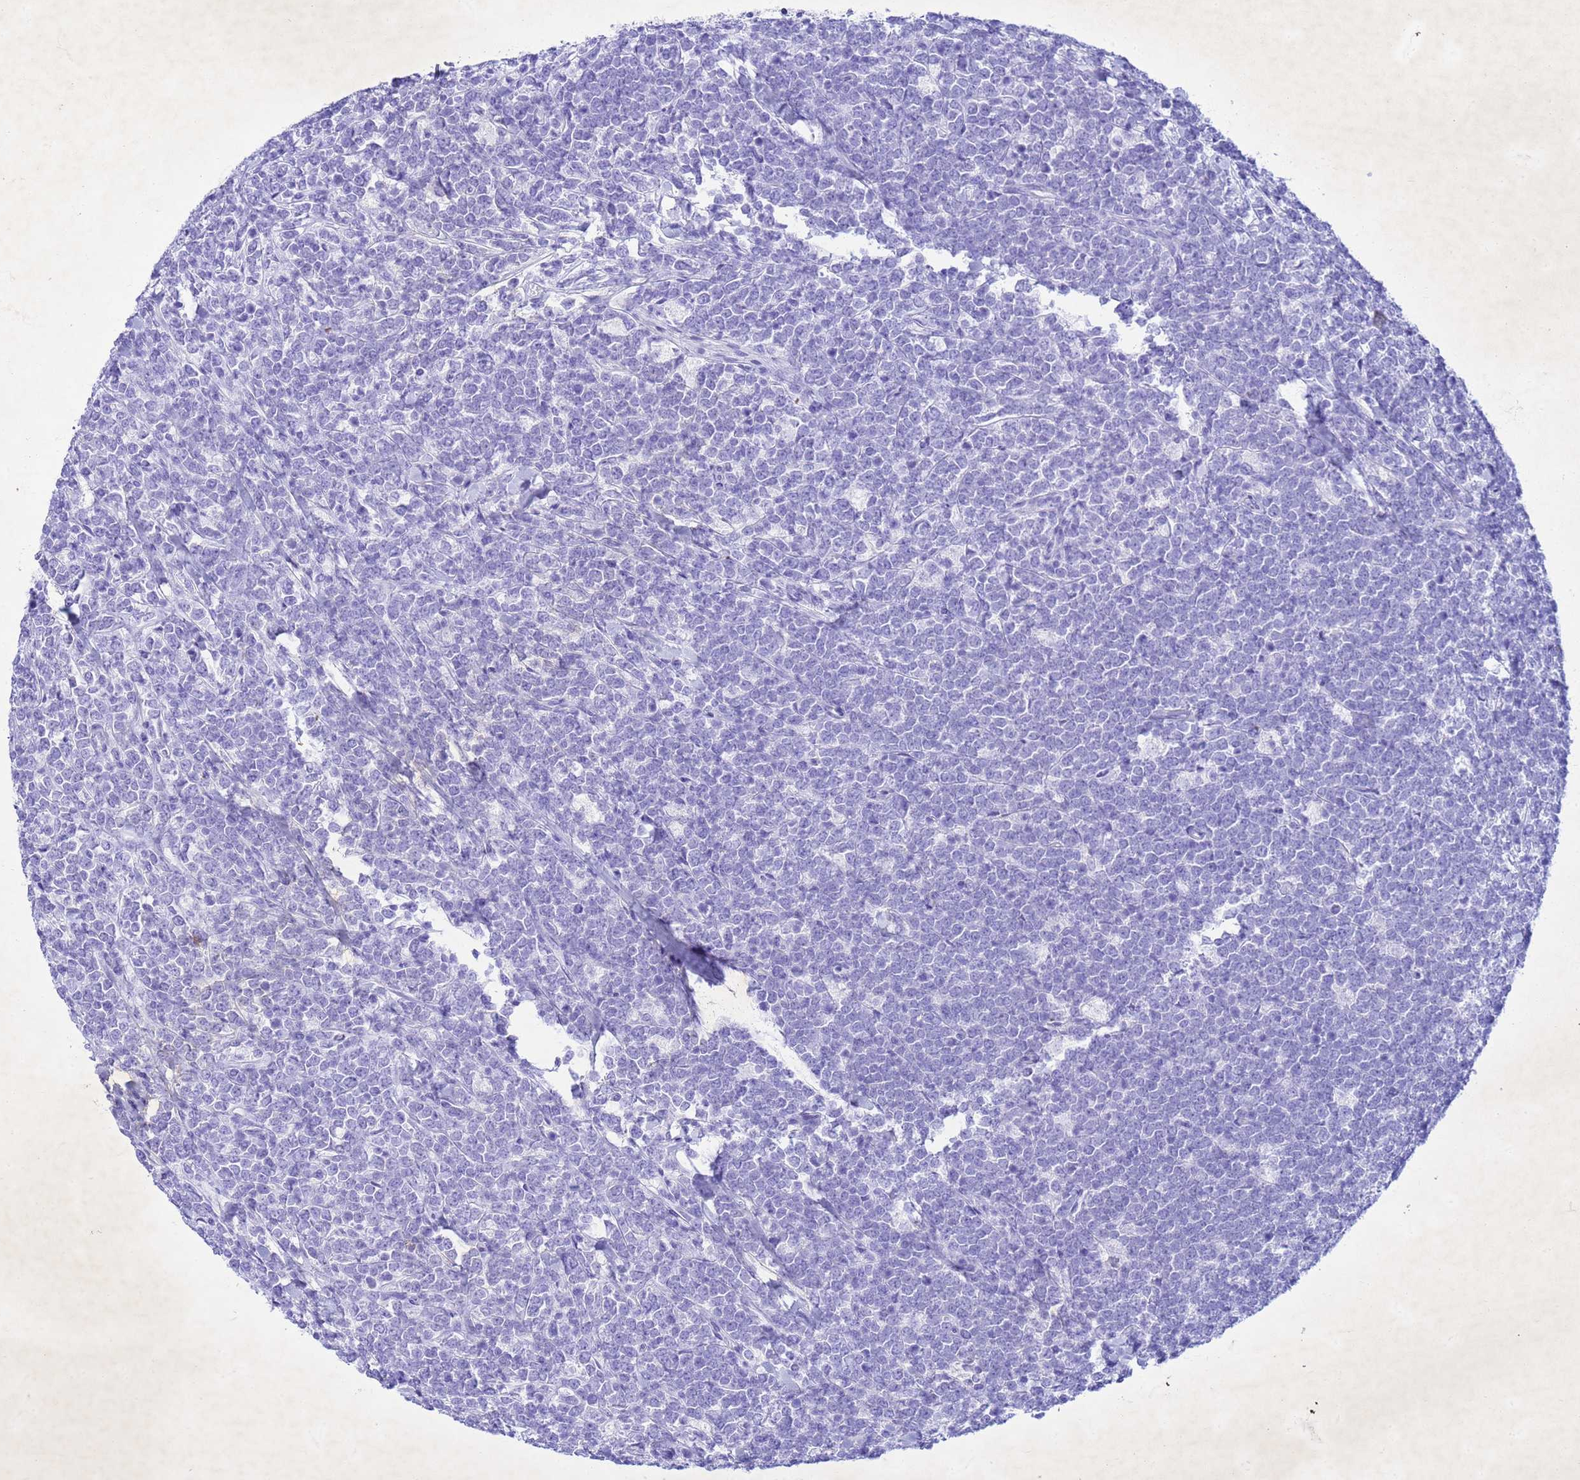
{"staining": {"intensity": "negative", "quantity": "none", "location": "none"}, "tissue": "lymphoma", "cell_type": "Tumor cells", "image_type": "cancer", "snomed": [{"axis": "morphology", "description": "Malignant lymphoma, non-Hodgkin's type, High grade"}, {"axis": "topography", "description": "Small intestine"}], "caption": "IHC image of neoplastic tissue: lymphoma stained with DAB demonstrates no significant protein expression in tumor cells.", "gene": "COPS9", "patient": {"sex": "male", "age": 8}}